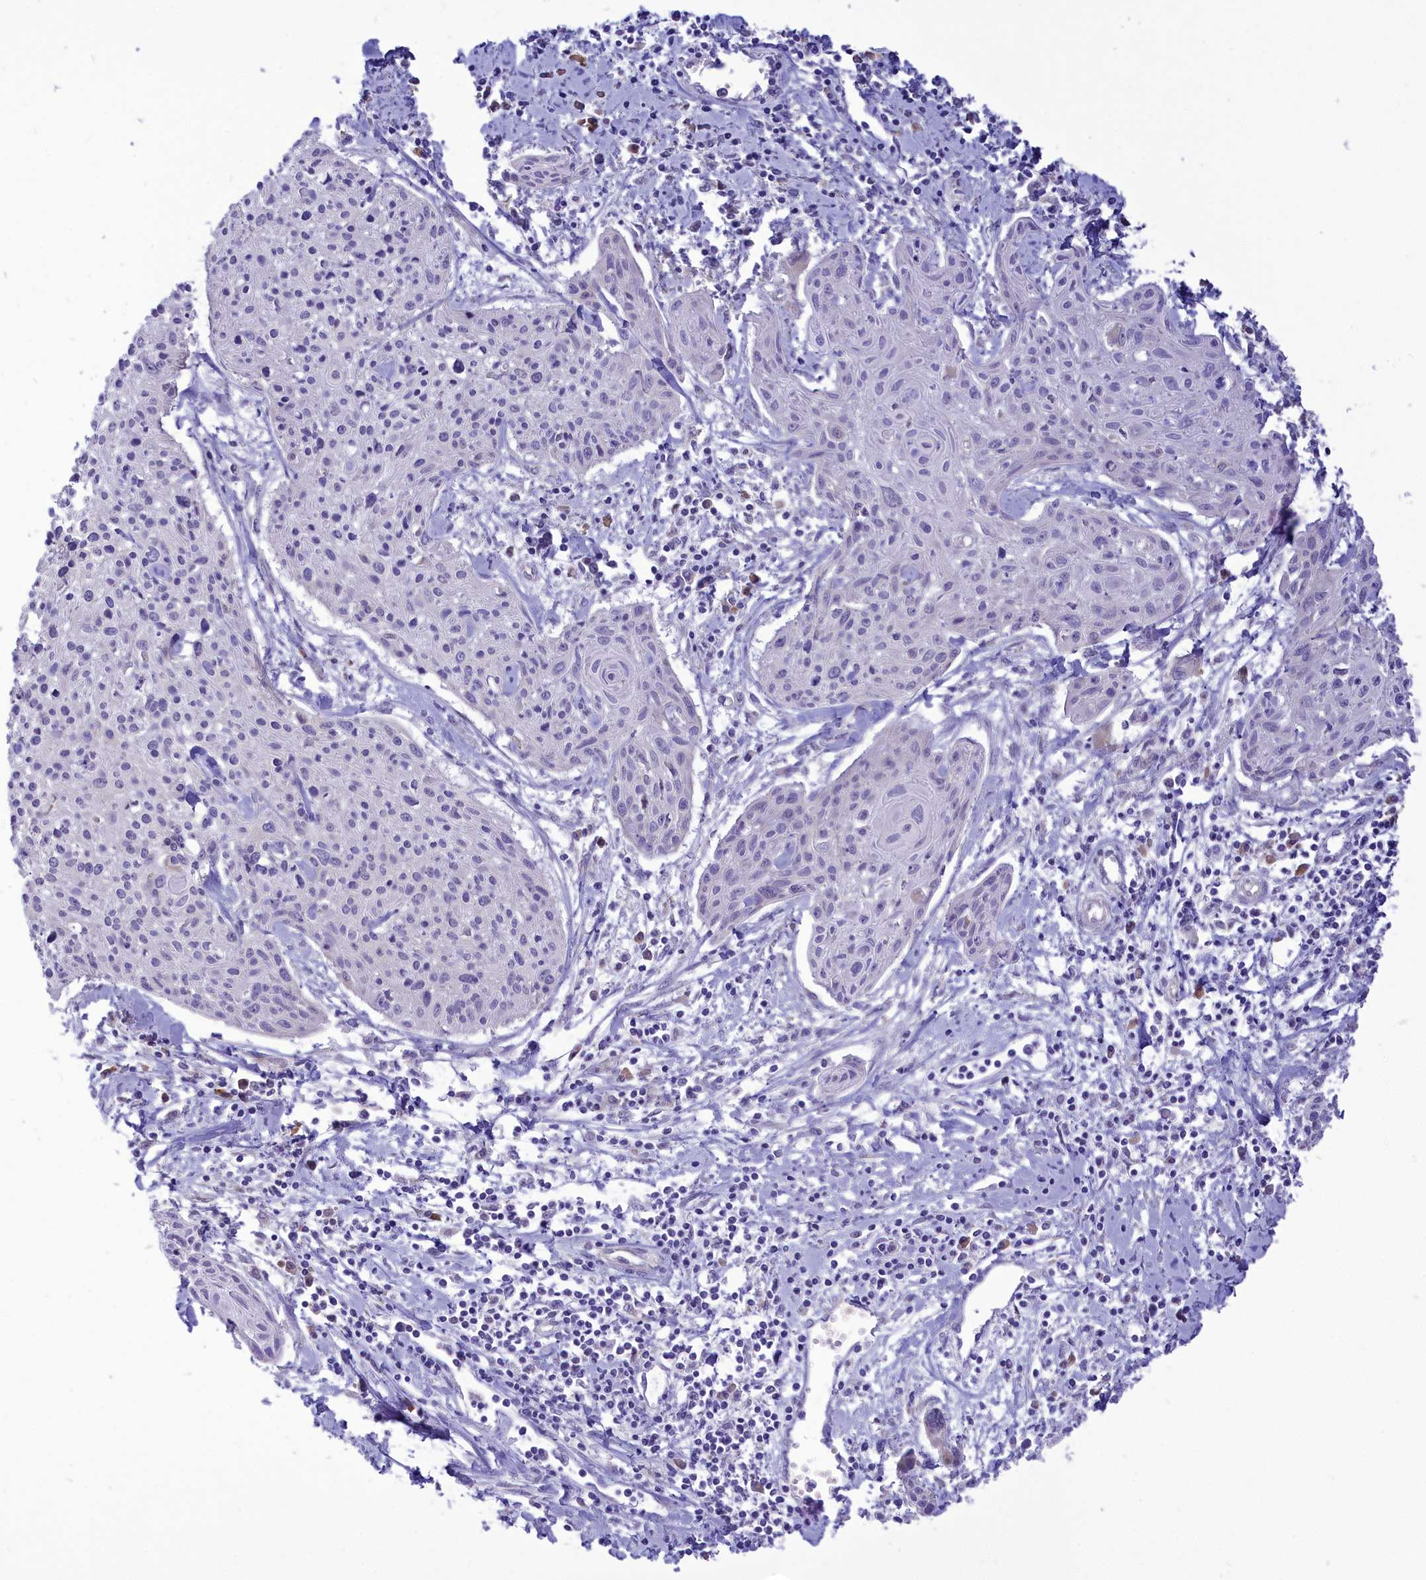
{"staining": {"intensity": "negative", "quantity": "none", "location": "none"}, "tissue": "cervical cancer", "cell_type": "Tumor cells", "image_type": "cancer", "snomed": [{"axis": "morphology", "description": "Squamous cell carcinoma, NOS"}, {"axis": "topography", "description": "Cervix"}], "caption": "IHC of human cervical squamous cell carcinoma shows no expression in tumor cells. (IHC, brightfield microscopy, high magnification).", "gene": "DCAF16", "patient": {"sex": "female", "age": 51}}